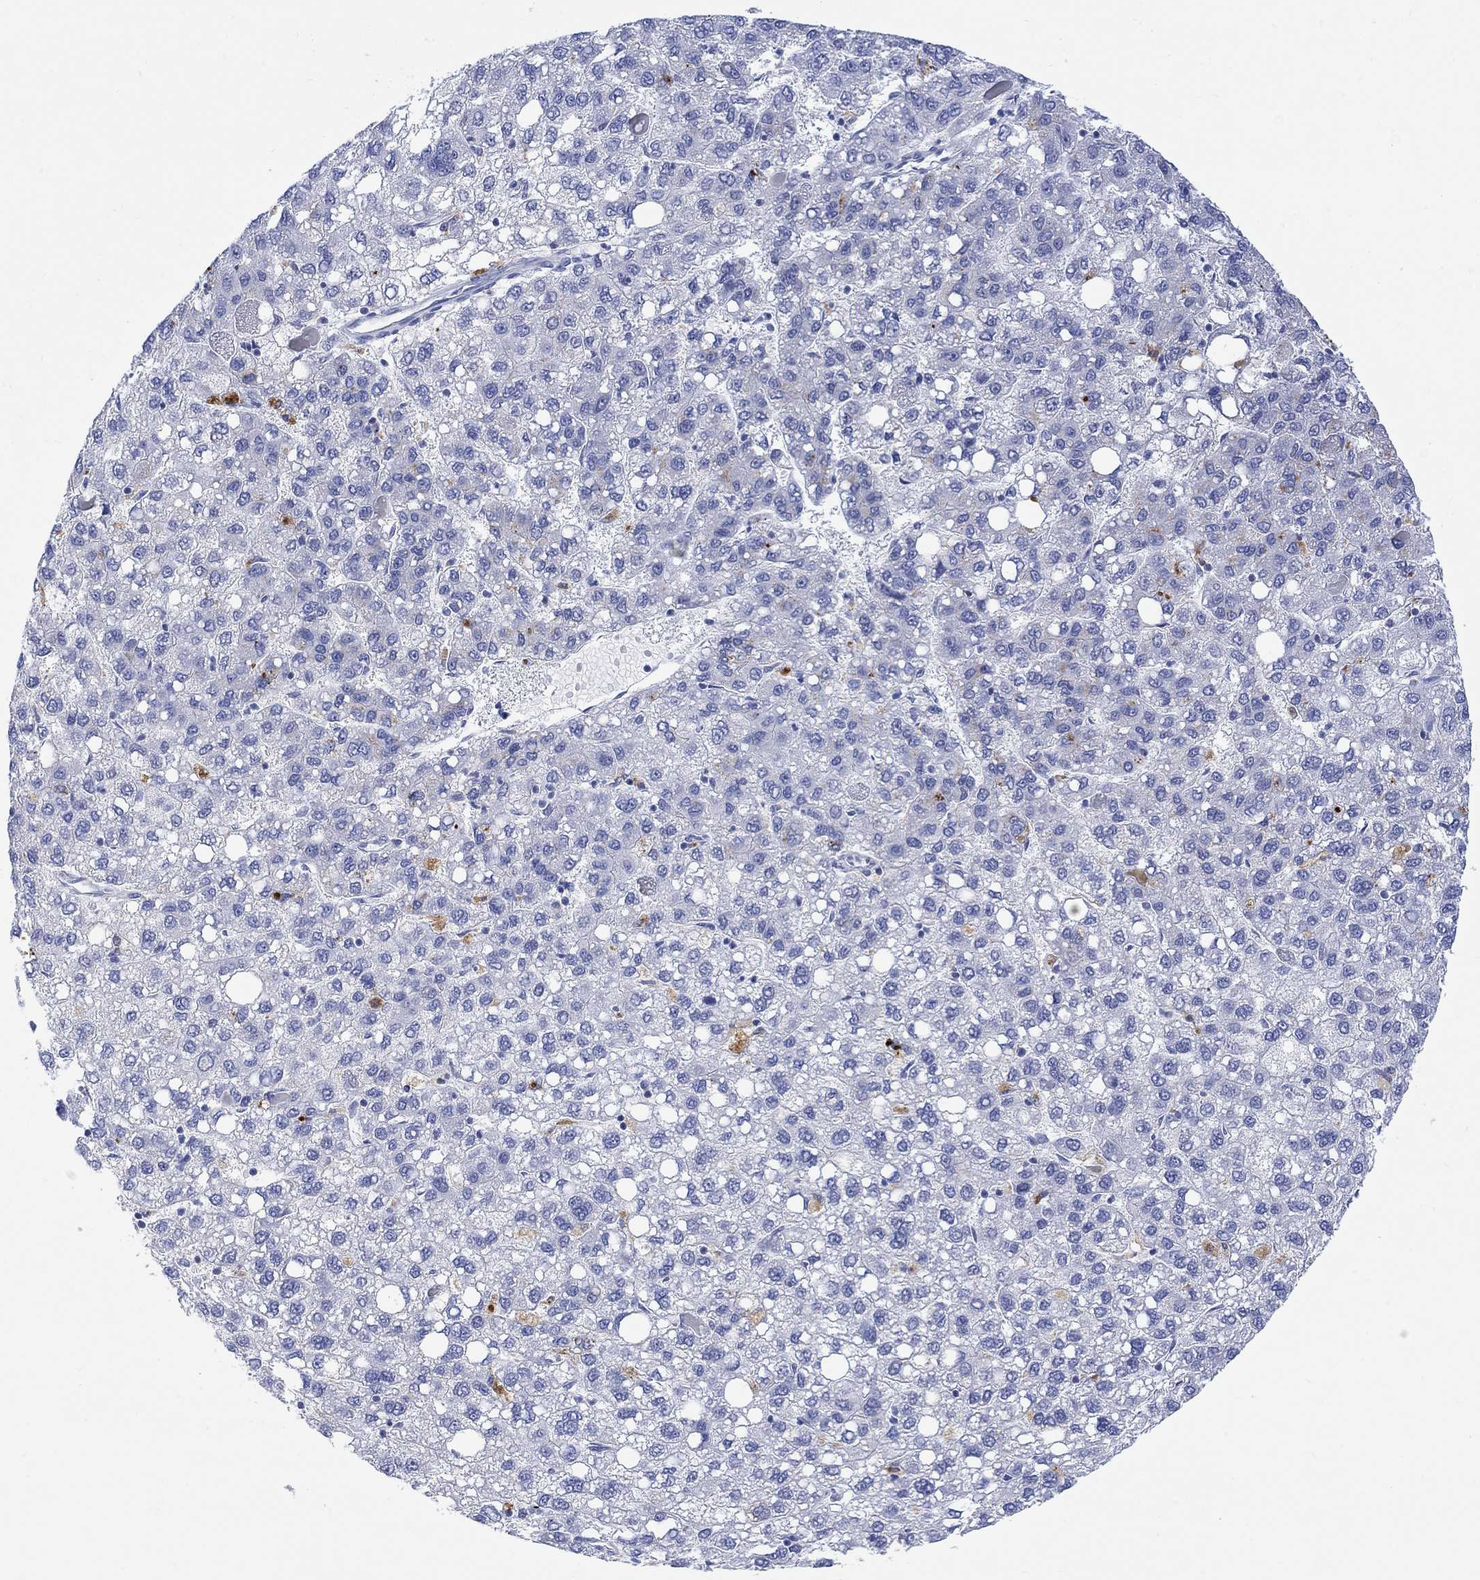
{"staining": {"intensity": "negative", "quantity": "none", "location": "none"}, "tissue": "liver cancer", "cell_type": "Tumor cells", "image_type": "cancer", "snomed": [{"axis": "morphology", "description": "Carcinoma, Hepatocellular, NOS"}, {"axis": "topography", "description": "Liver"}], "caption": "IHC of human hepatocellular carcinoma (liver) reveals no expression in tumor cells.", "gene": "MYL1", "patient": {"sex": "female", "age": 82}}